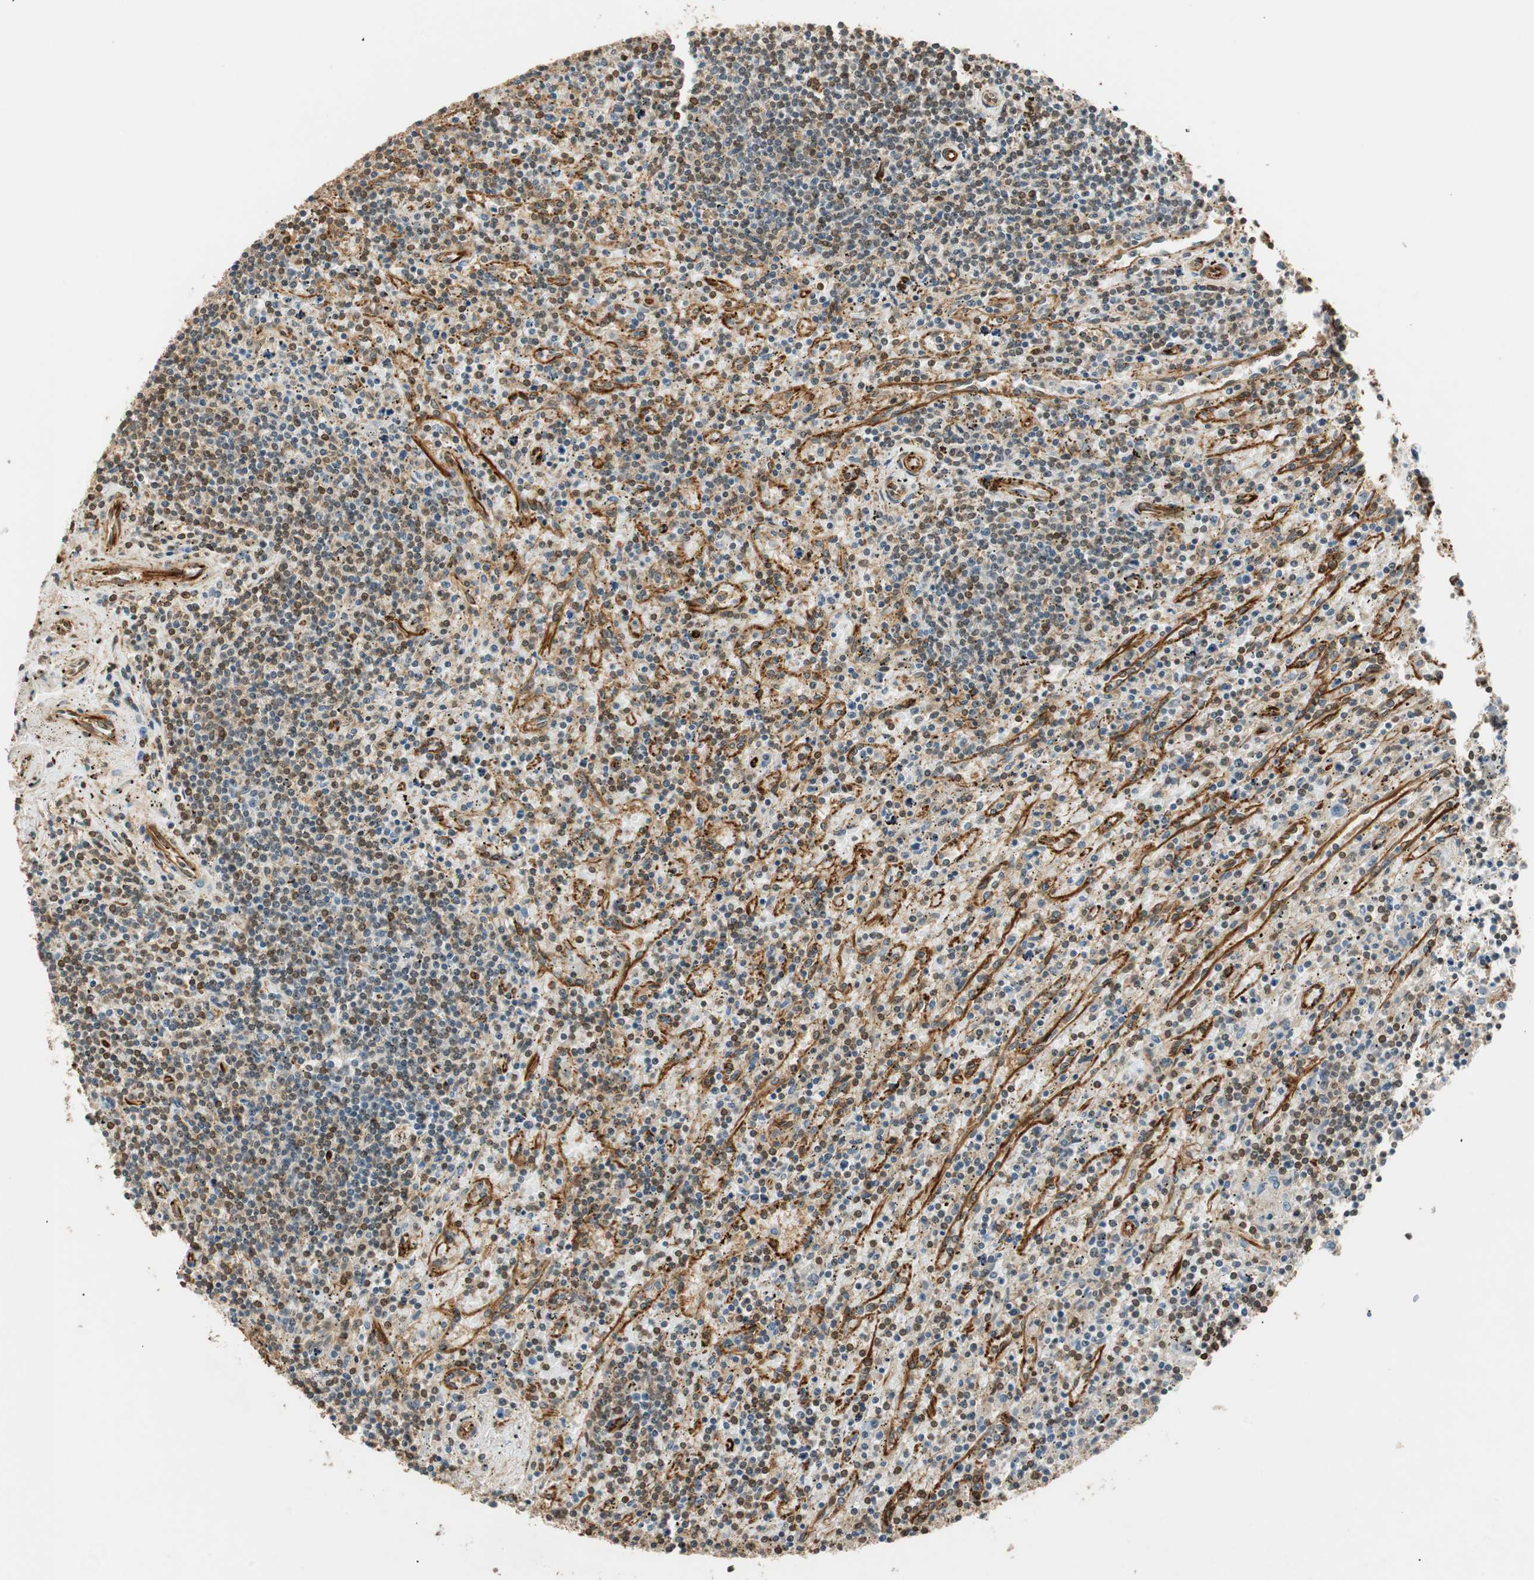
{"staining": {"intensity": "negative", "quantity": "none", "location": "none"}, "tissue": "lymphoma", "cell_type": "Tumor cells", "image_type": "cancer", "snomed": [{"axis": "morphology", "description": "Malignant lymphoma, non-Hodgkin's type, Low grade"}, {"axis": "topography", "description": "Spleen"}], "caption": "Human low-grade malignant lymphoma, non-Hodgkin's type stained for a protein using immunohistochemistry (IHC) exhibits no positivity in tumor cells.", "gene": "NES", "patient": {"sex": "male", "age": 76}}